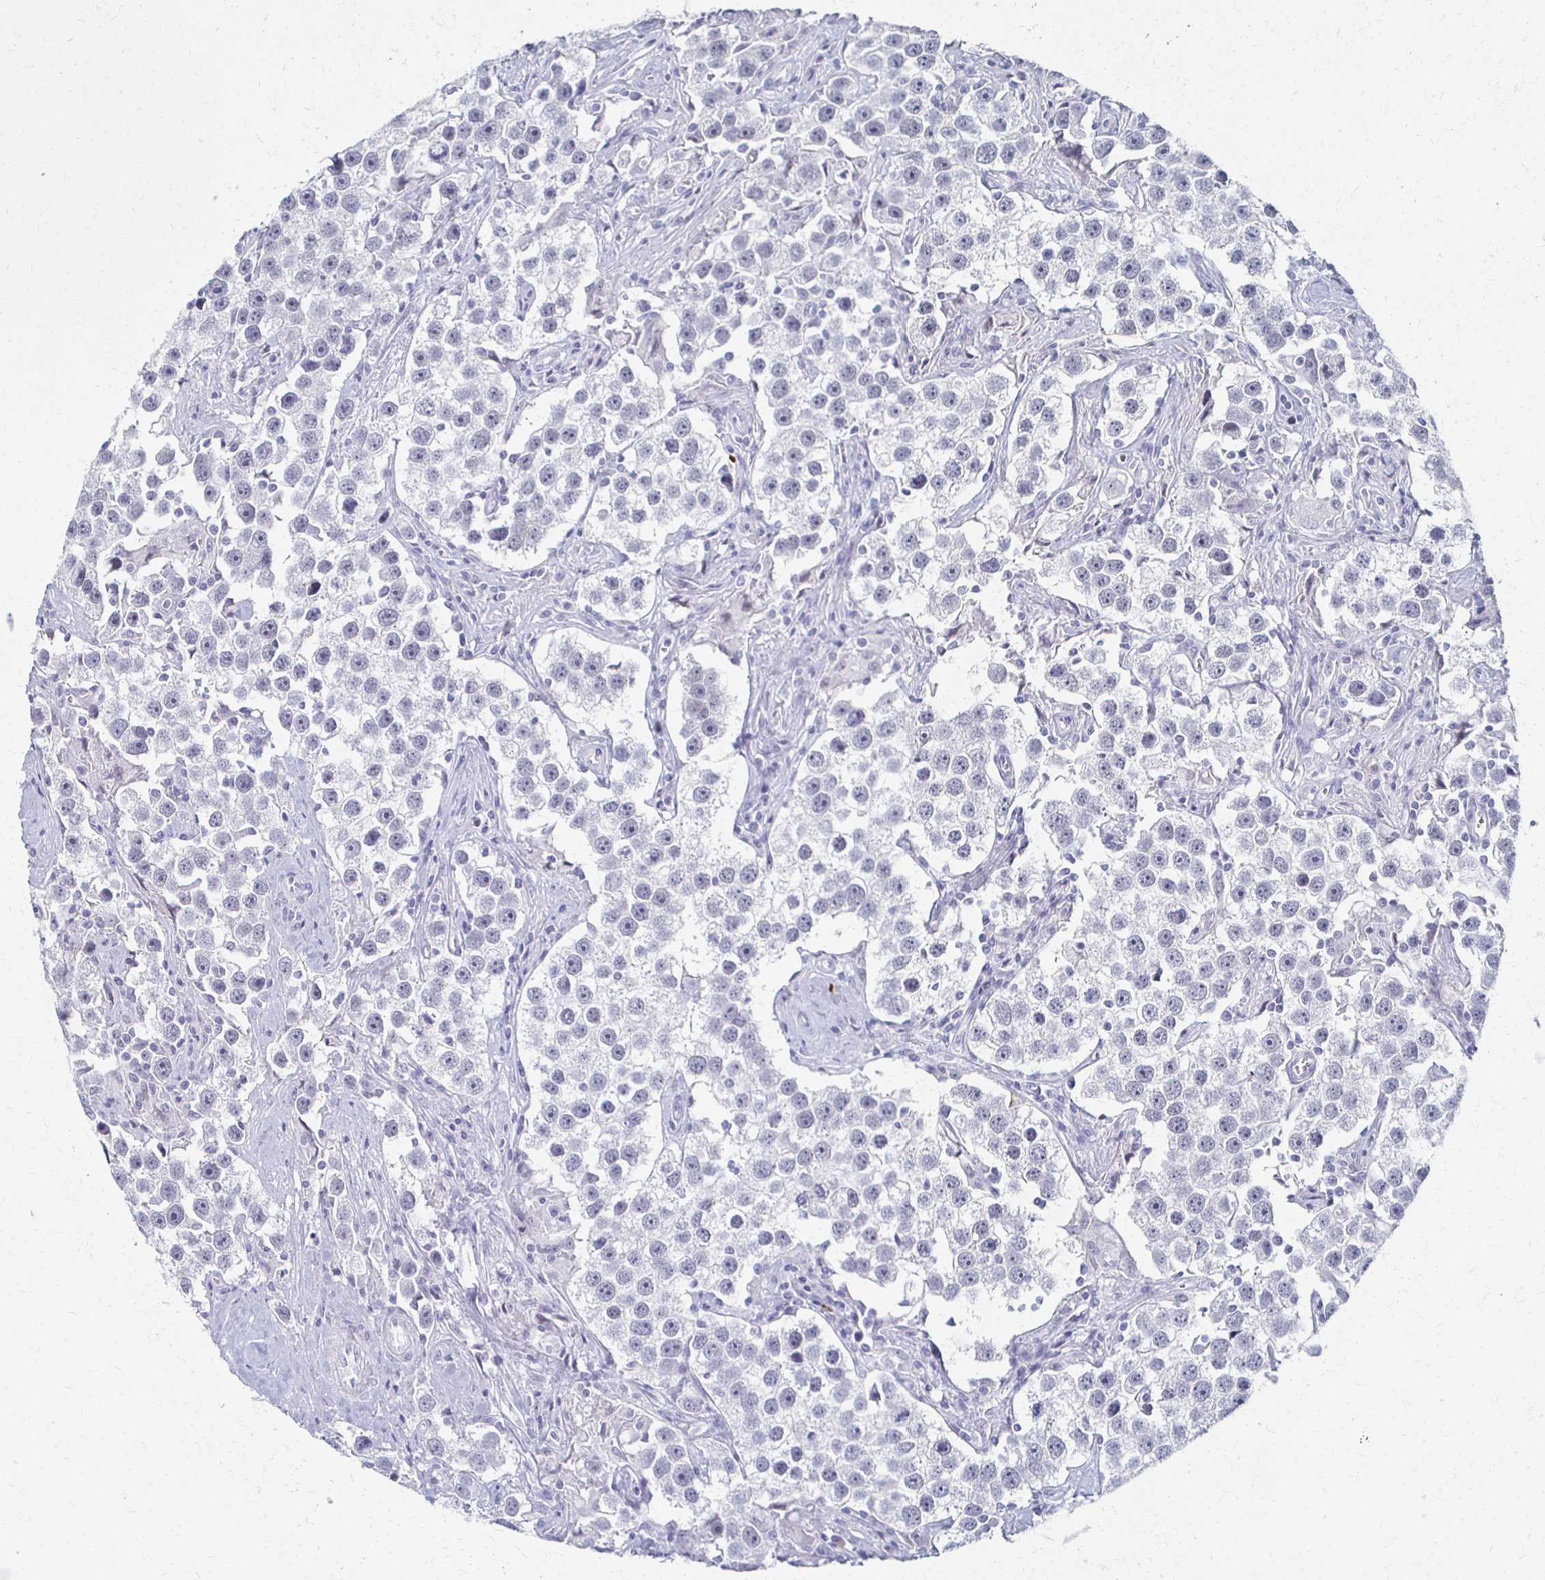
{"staining": {"intensity": "negative", "quantity": "none", "location": "none"}, "tissue": "testis cancer", "cell_type": "Tumor cells", "image_type": "cancer", "snomed": [{"axis": "morphology", "description": "Seminoma, NOS"}, {"axis": "topography", "description": "Testis"}], "caption": "Immunohistochemistry histopathology image of neoplastic tissue: human testis cancer stained with DAB (3,3'-diaminobenzidine) displays no significant protein positivity in tumor cells.", "gene": "CXCR2", "patient": {"sex": "male", "age": 49}}